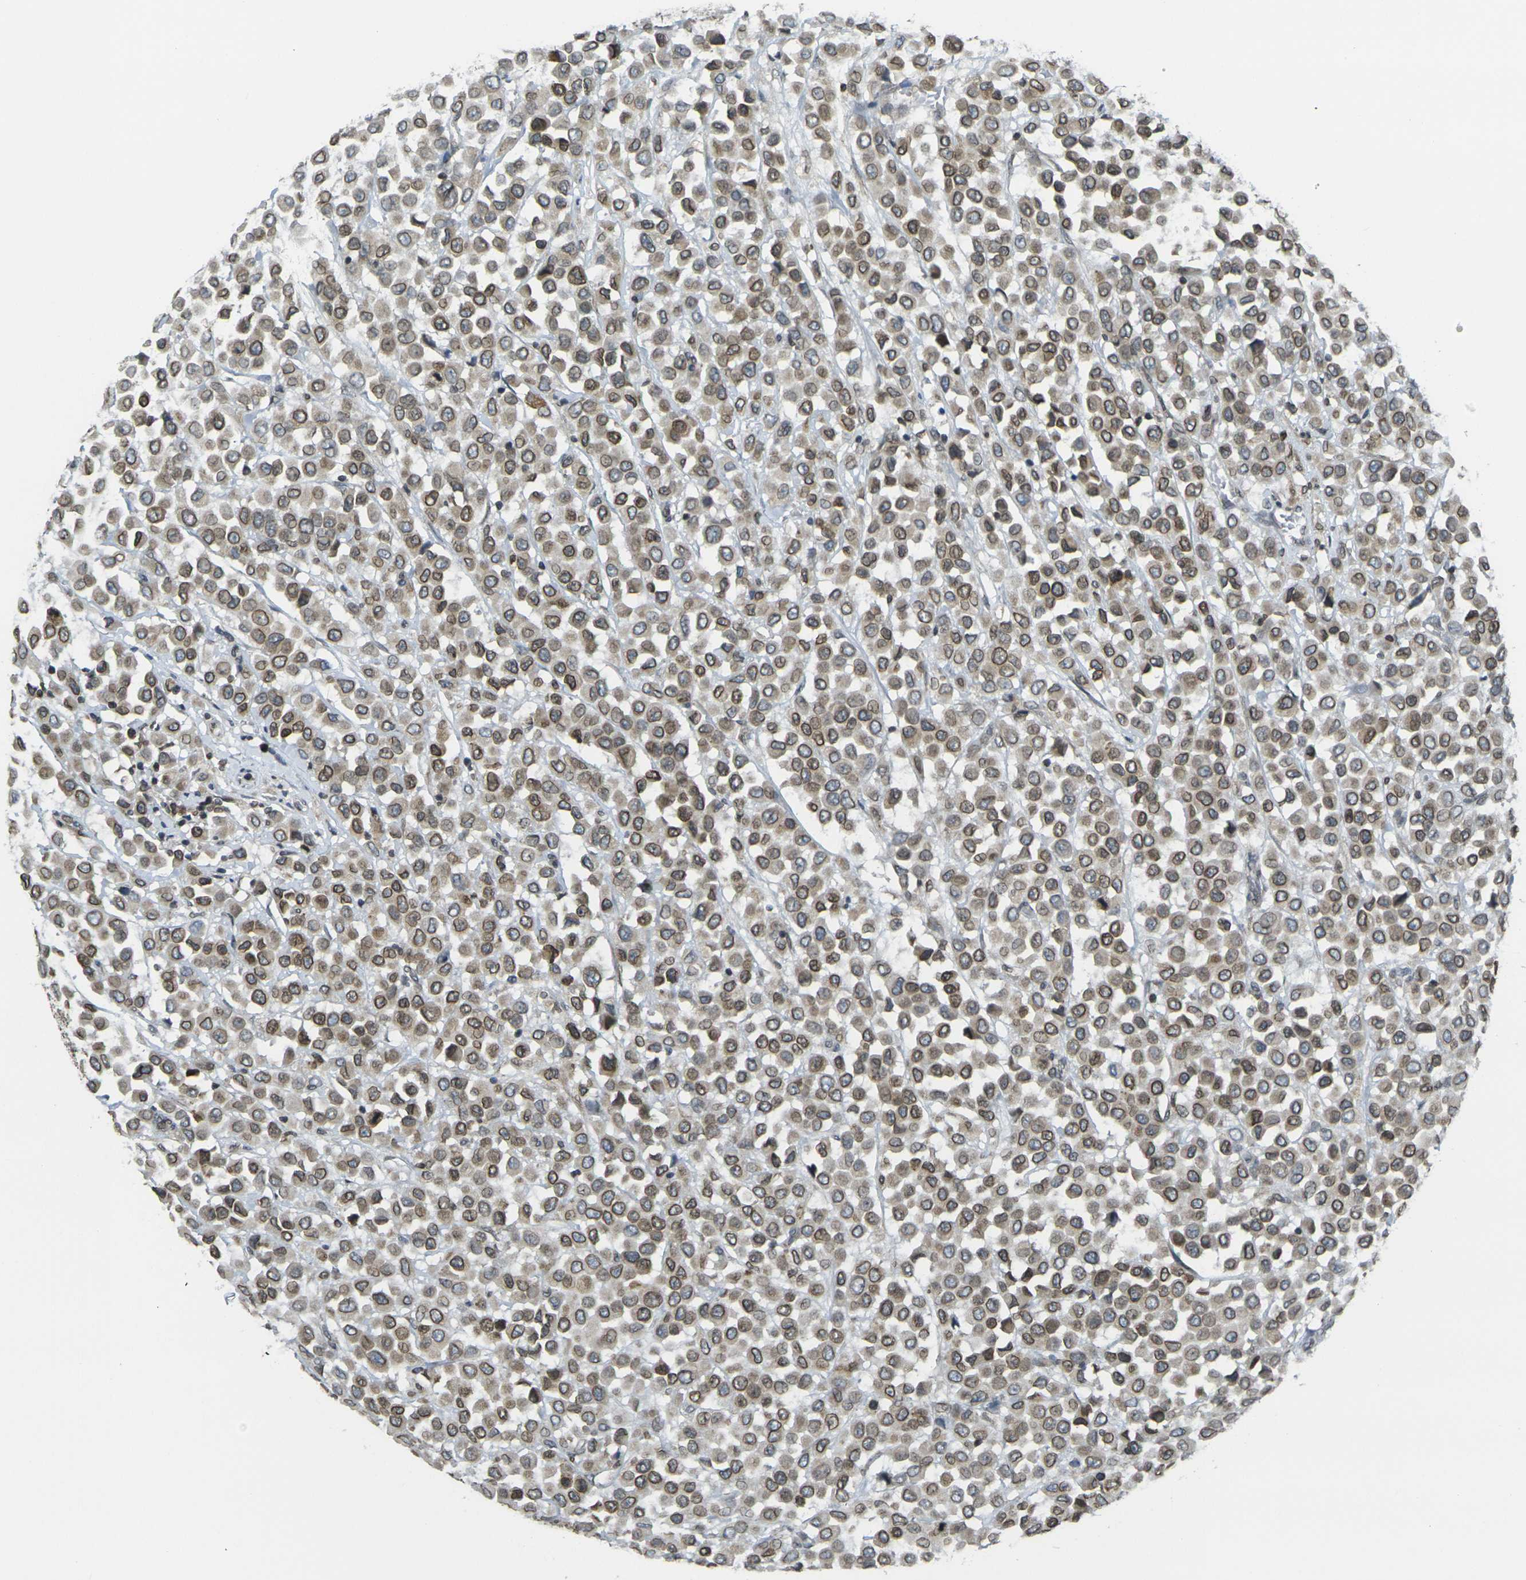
{"staining": {"intensity": "moderate", "quantity": ">75%", "location": "cytoplasmic/membranous,nuclear"}, "tissue": "breast cancer", "cell_type": "Tumor cells", "image_type": "cancer", "snomed": [{"axis": "morphology", "description": "Duct carcinoma"}, {"axis": "topography", "description": "Breast"}], "caption": "Intraductal carcinoma (breast) stained with a protein marker reveals moderate staining in tumor cells.", "gene": "BRDT", "patient": {"sex": "female", "age": 61}}